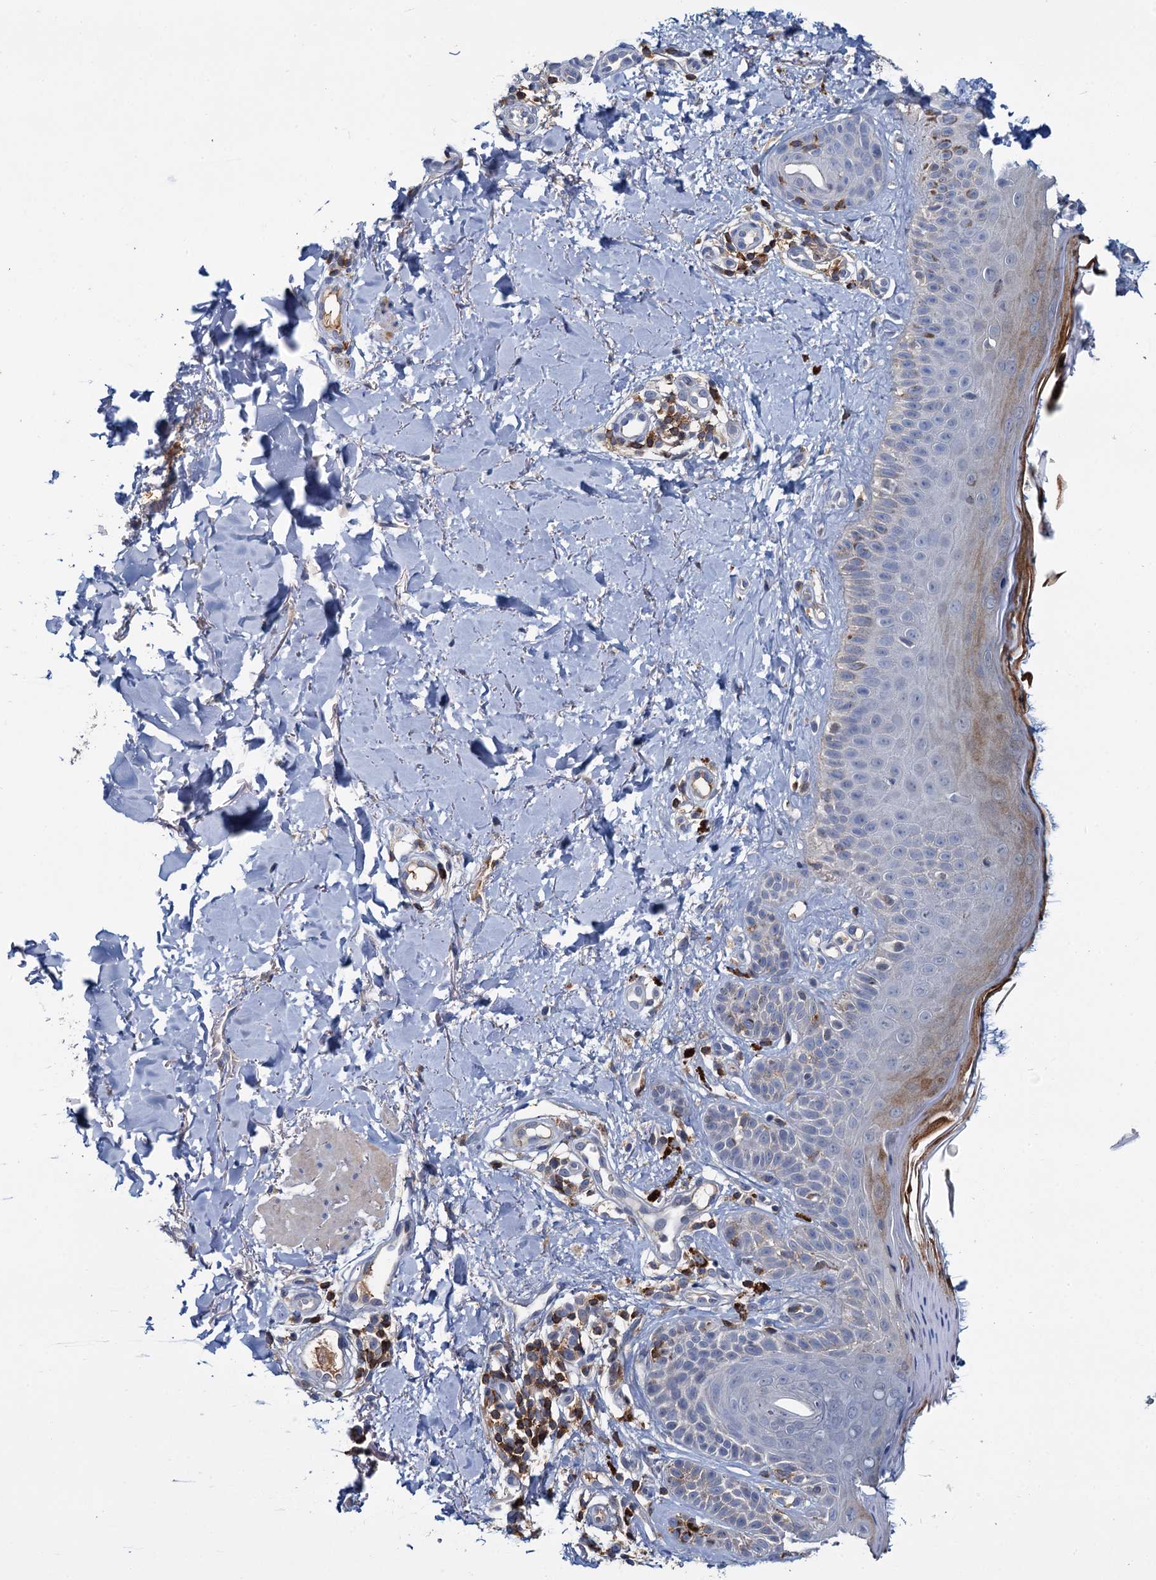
{"staining": {"intensity": "negative", "quantity": "none", "location": "none"}, "tissue": "skin", "cell_type": "Fibroblasts", "image_type": "normal", "snomed": [{"axis": "morphology", "description": "Normal tissue, NOS"}, {"axis": "topography", "description": "Skin"}], "caption": "Immunohistochemistry (IHC) of normal skin reveals no staining in fibroblasts. (DAB (3,3'-diaminobenzidine) IHC with hematoxylin counter stain).", "gene": "FGFR2", "patient": {"sex": "male", "age": 52}}